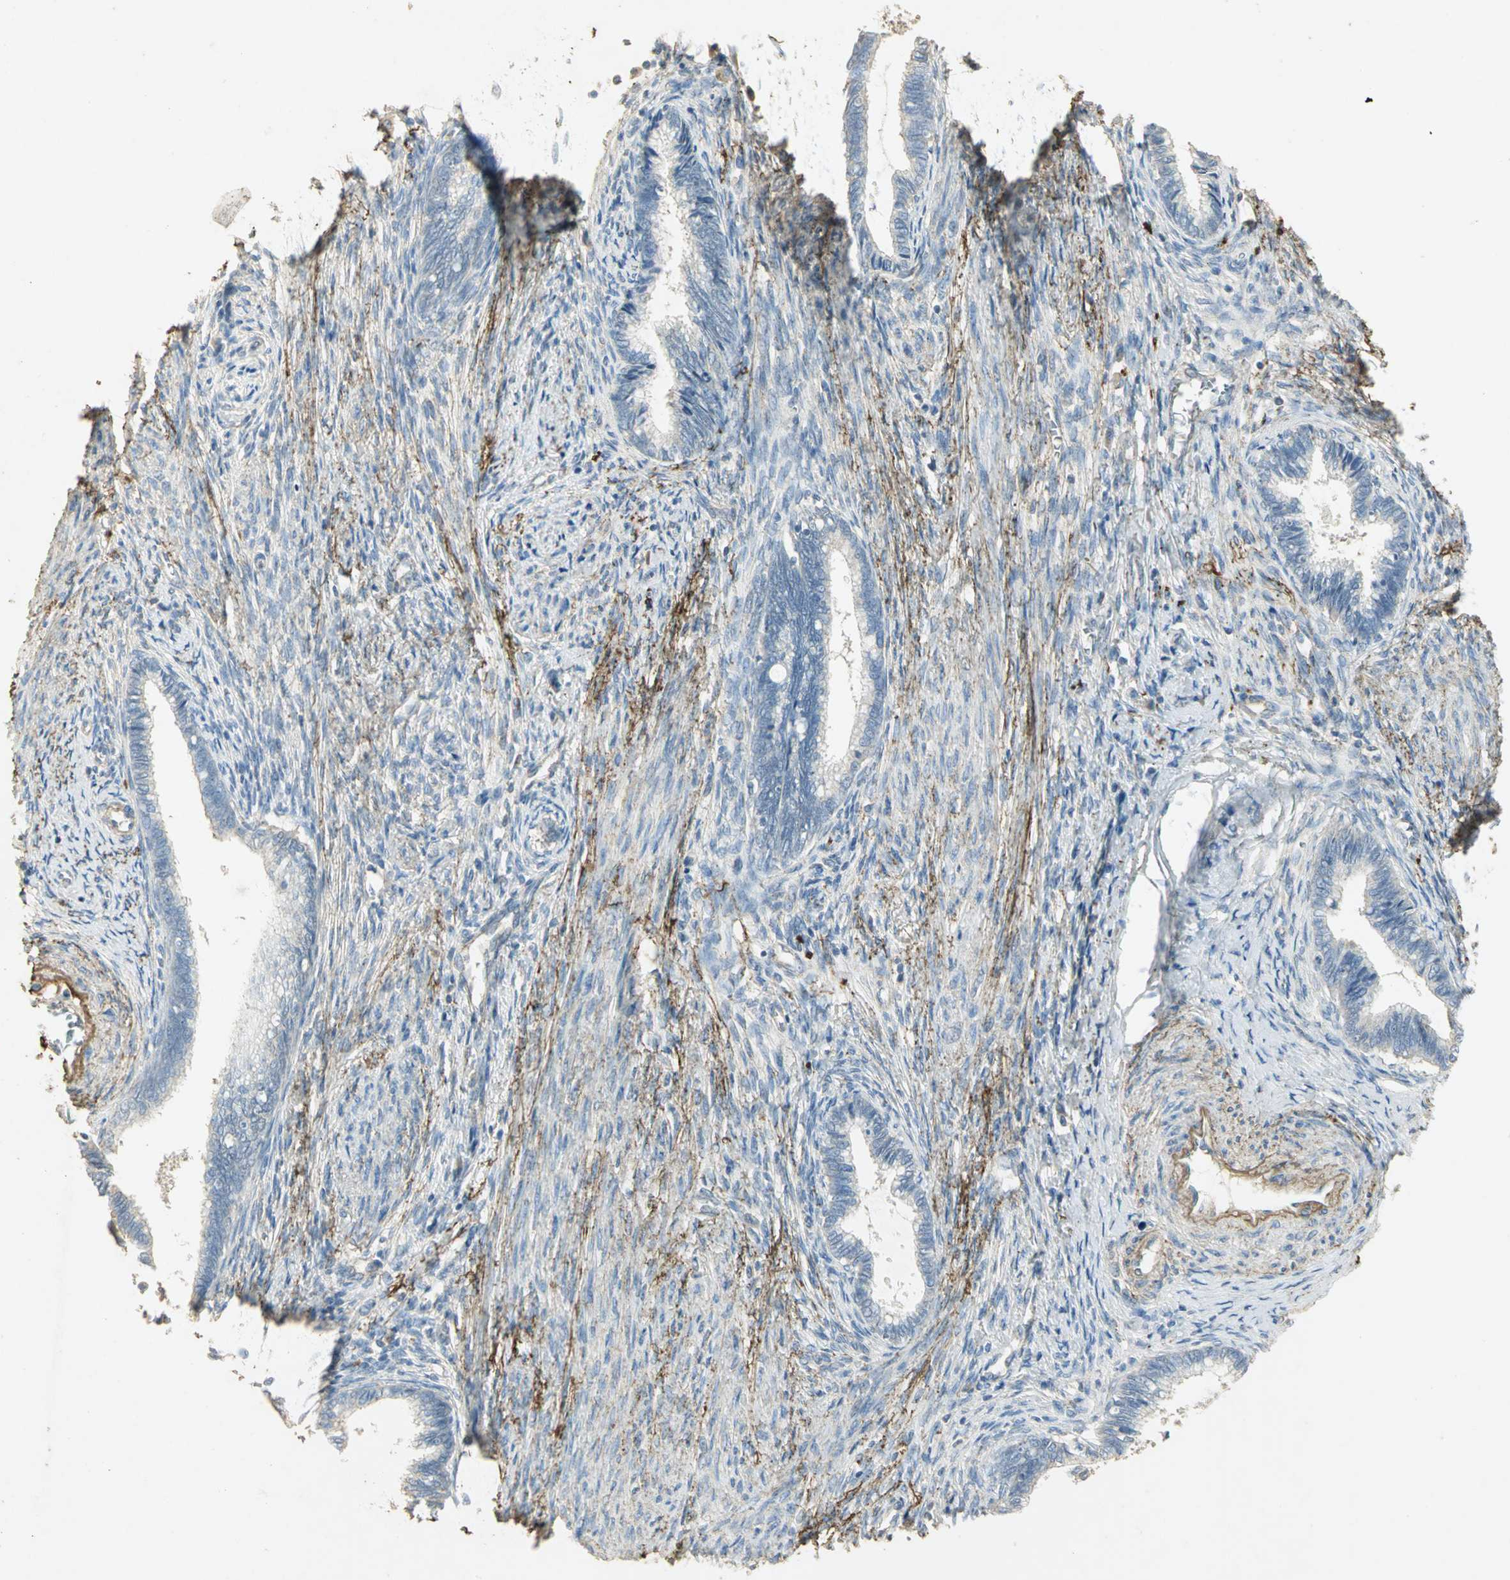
{"staining": {"intensity": "negative", "quantity": "none", "location": "none"}, "tissue": "cervical cancer", "cell_type": "Tumor cells", "image_type": "cancer", "snomed": [{"axis": "morphology", "description": "Adenocarcinoma, NOS"}, {"axis": "topography", "description": "Cervix"}], "caption": "Cervical cancer (adenocarcinoma) stained for a protein using immunohistochemistry reveals no expression tumor cells.", "gene": "ASB9", "patient": {"sex": "female", "age": 44}}